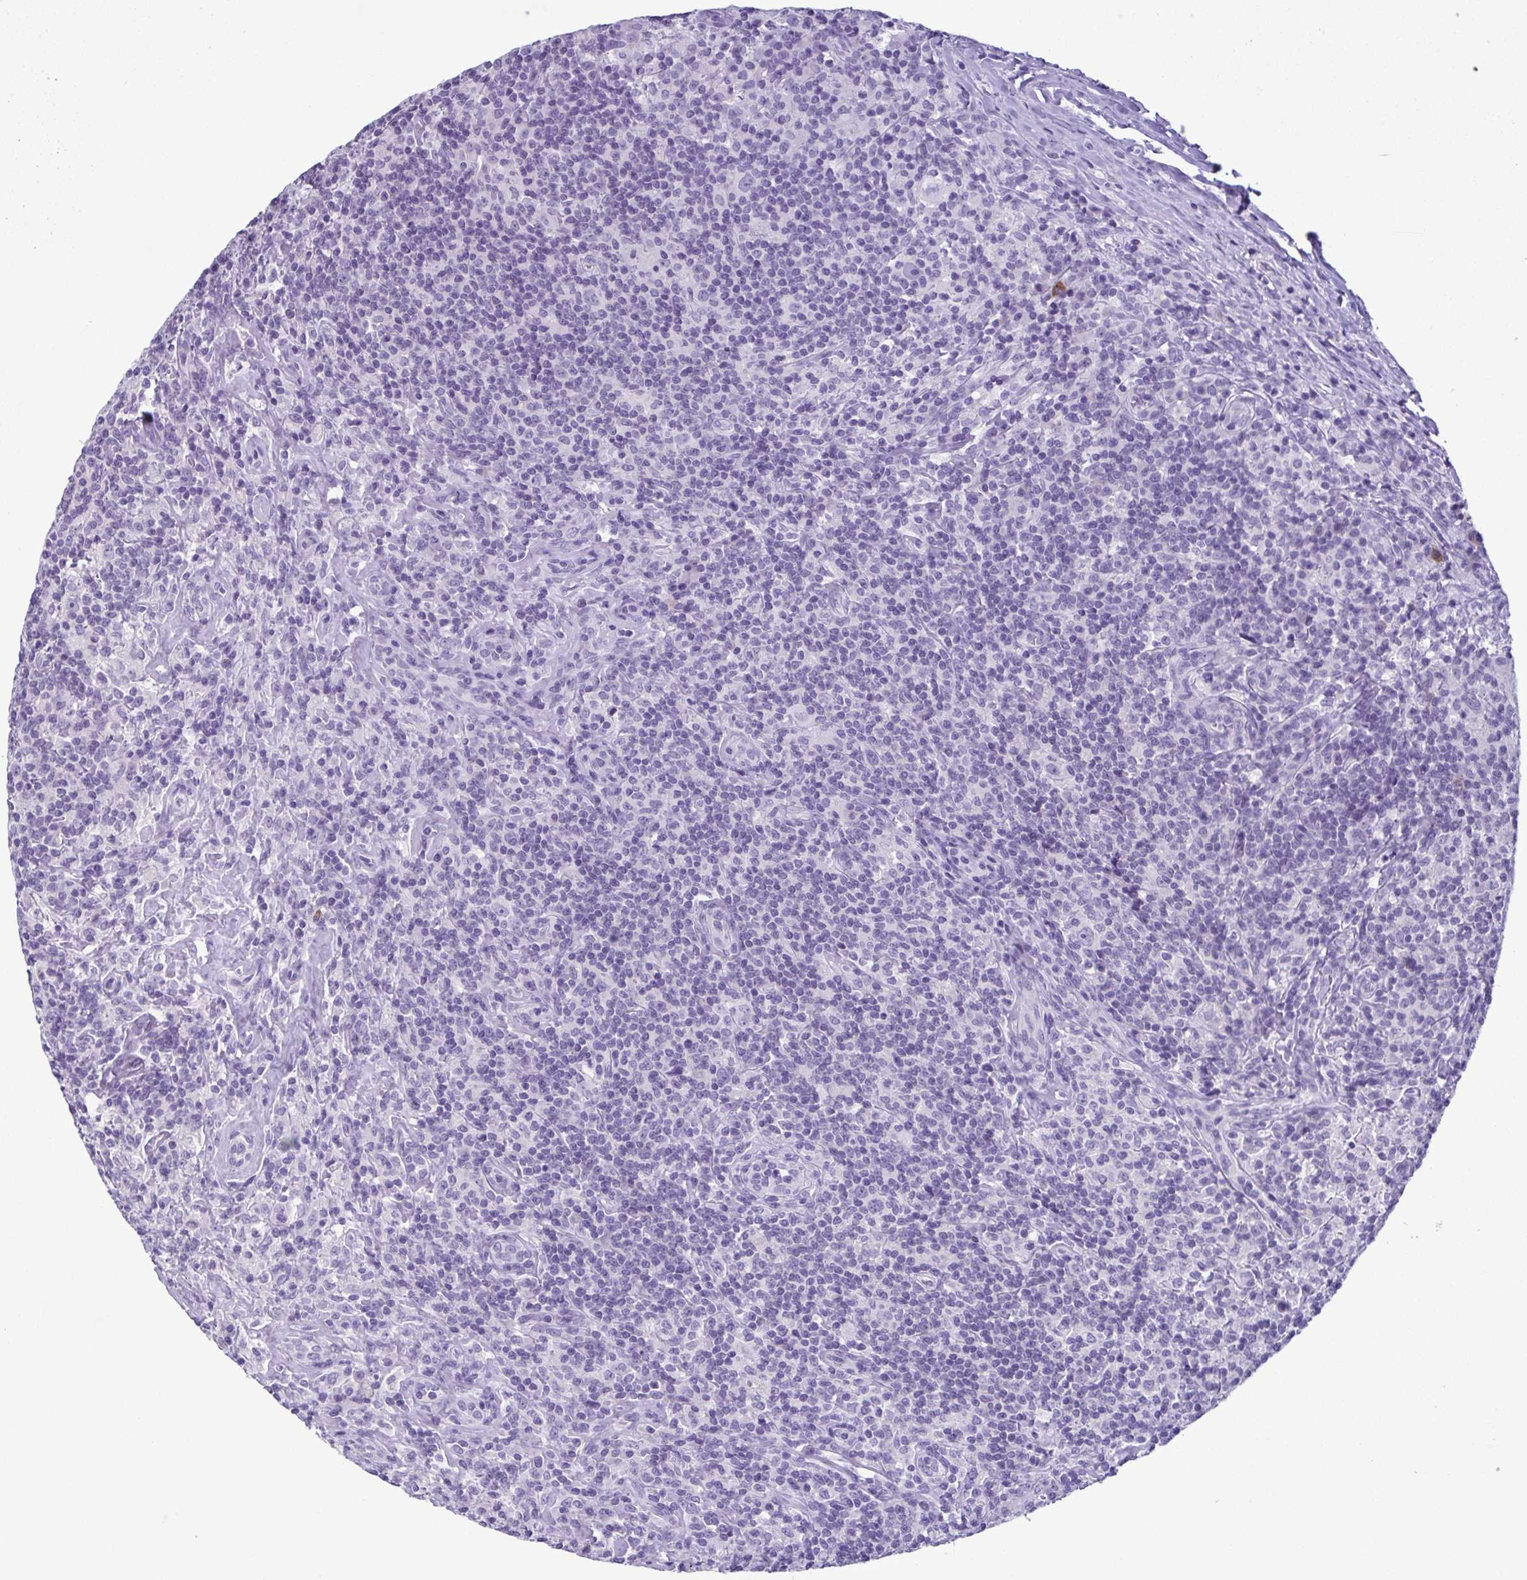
{"staining": {"intensity": "negative", "quantity": "none", "location": "none"}, "tissue": "lymphoma", "cell_type": "Tumor cells", "image_type": "cancer", "snomed": [{"axis": "morphology", "description": "Hodgkin's disease, NOS"}, {"axis": "morphology", "description": "Hodgkin's lymphoma, nodular sclerosis"}, {"axis": "topography", "description": "Lymph node"}], "caption": "Image shows no significant protein positivity in tumor cells of lymphoma.", "gene": "INAFM1", "patient": {"sex": "female", "age": 10}}